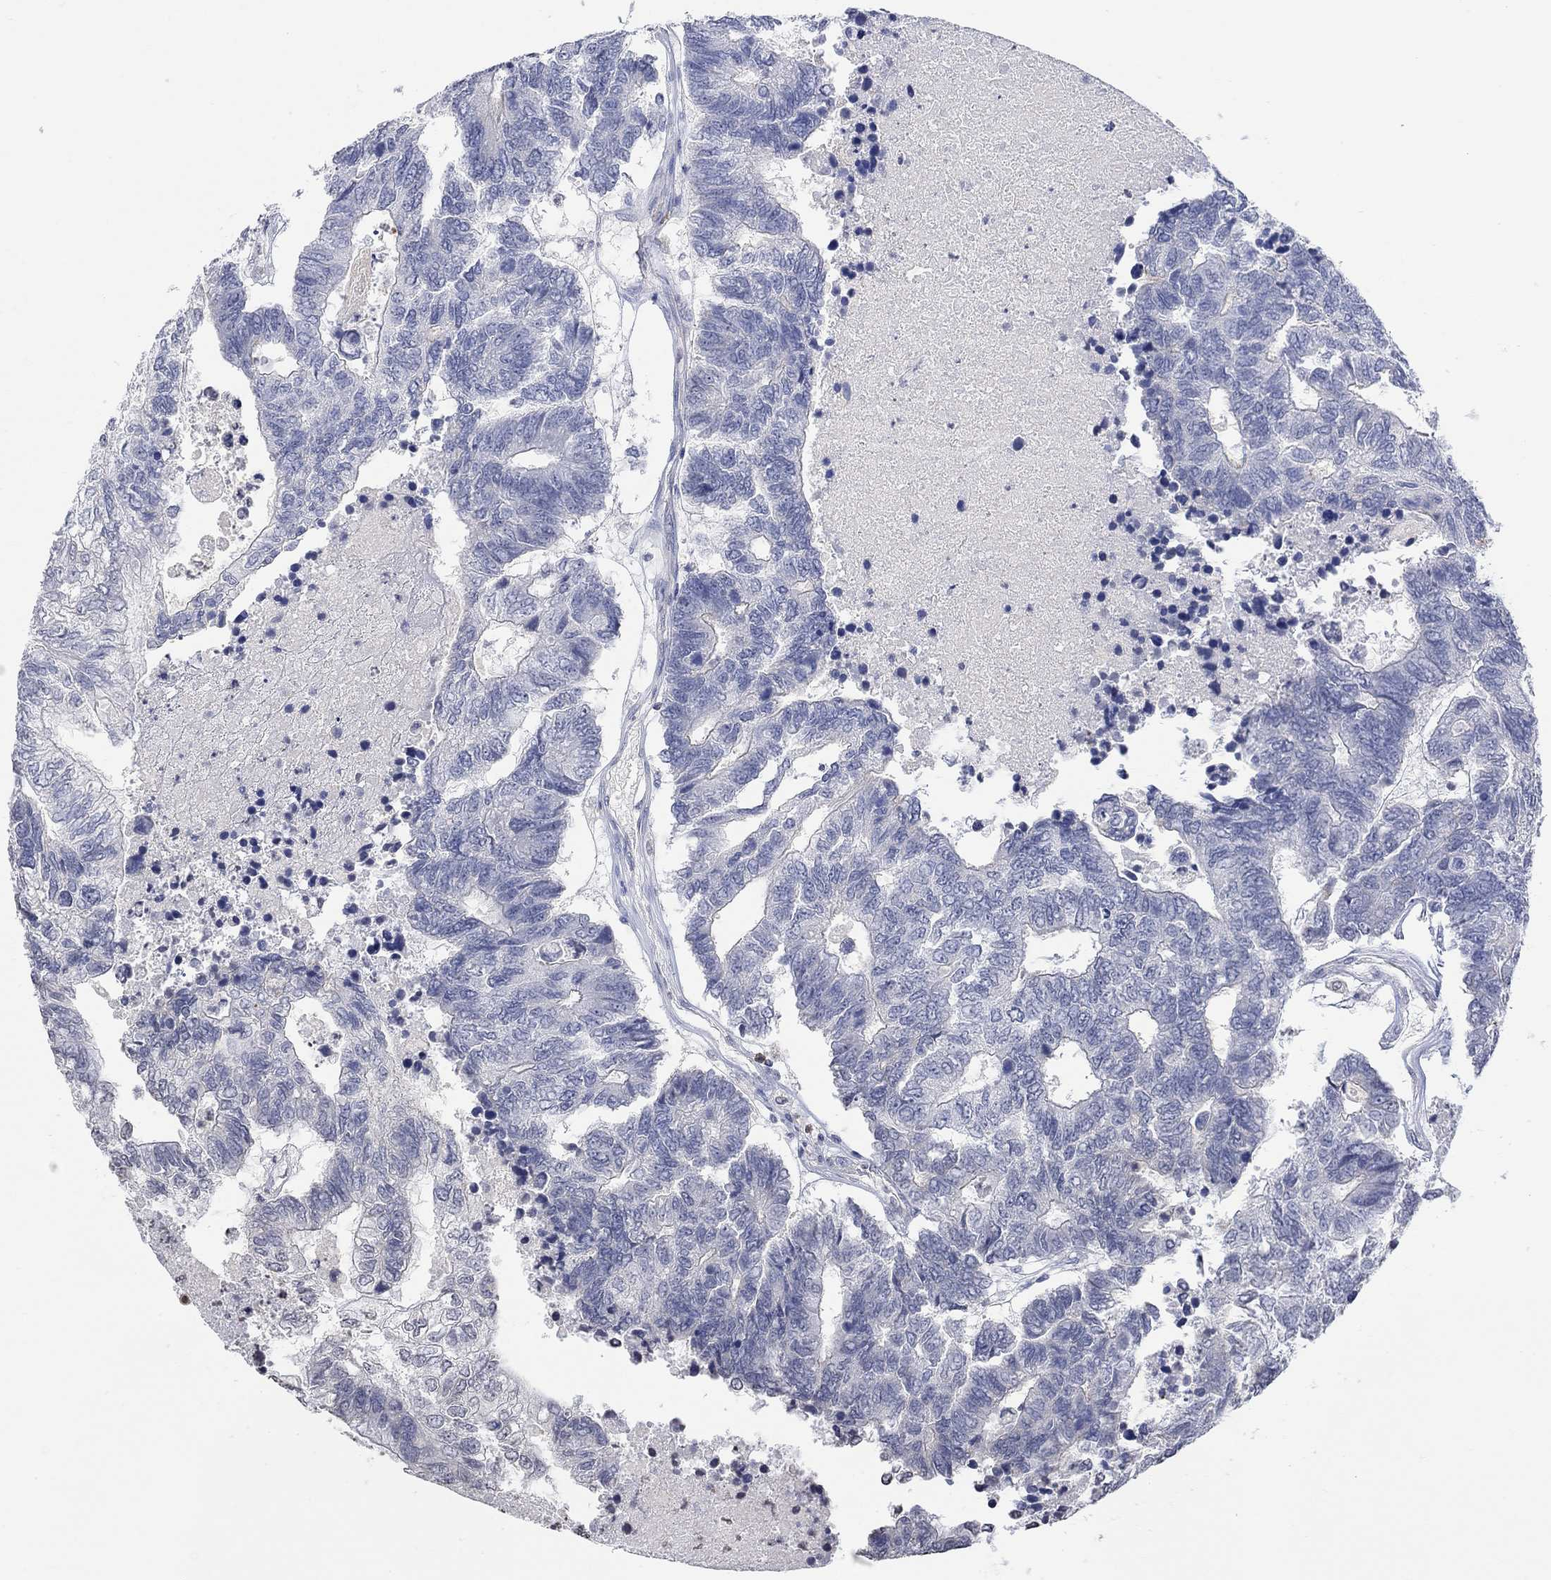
{"staining": {"intensity": "negative", "quantity": "none", "location": "none"}, "tissue": "colorectal cancer", "cell_type": "Tumor cells", "image_type": "cancer", "snomed": [{"axis": "morphology", "description": "Adenocarcinoma, NOS"}, {"axis": "topography", "description": "Colon"}], "caption": "DAB immunohistochemical staining of colorectal cancer (adenocarcinoma) reveals no significant expression in tumor cells.", "gene": "TMEM255A", "patient": {"sex": "female", "age": 48}}